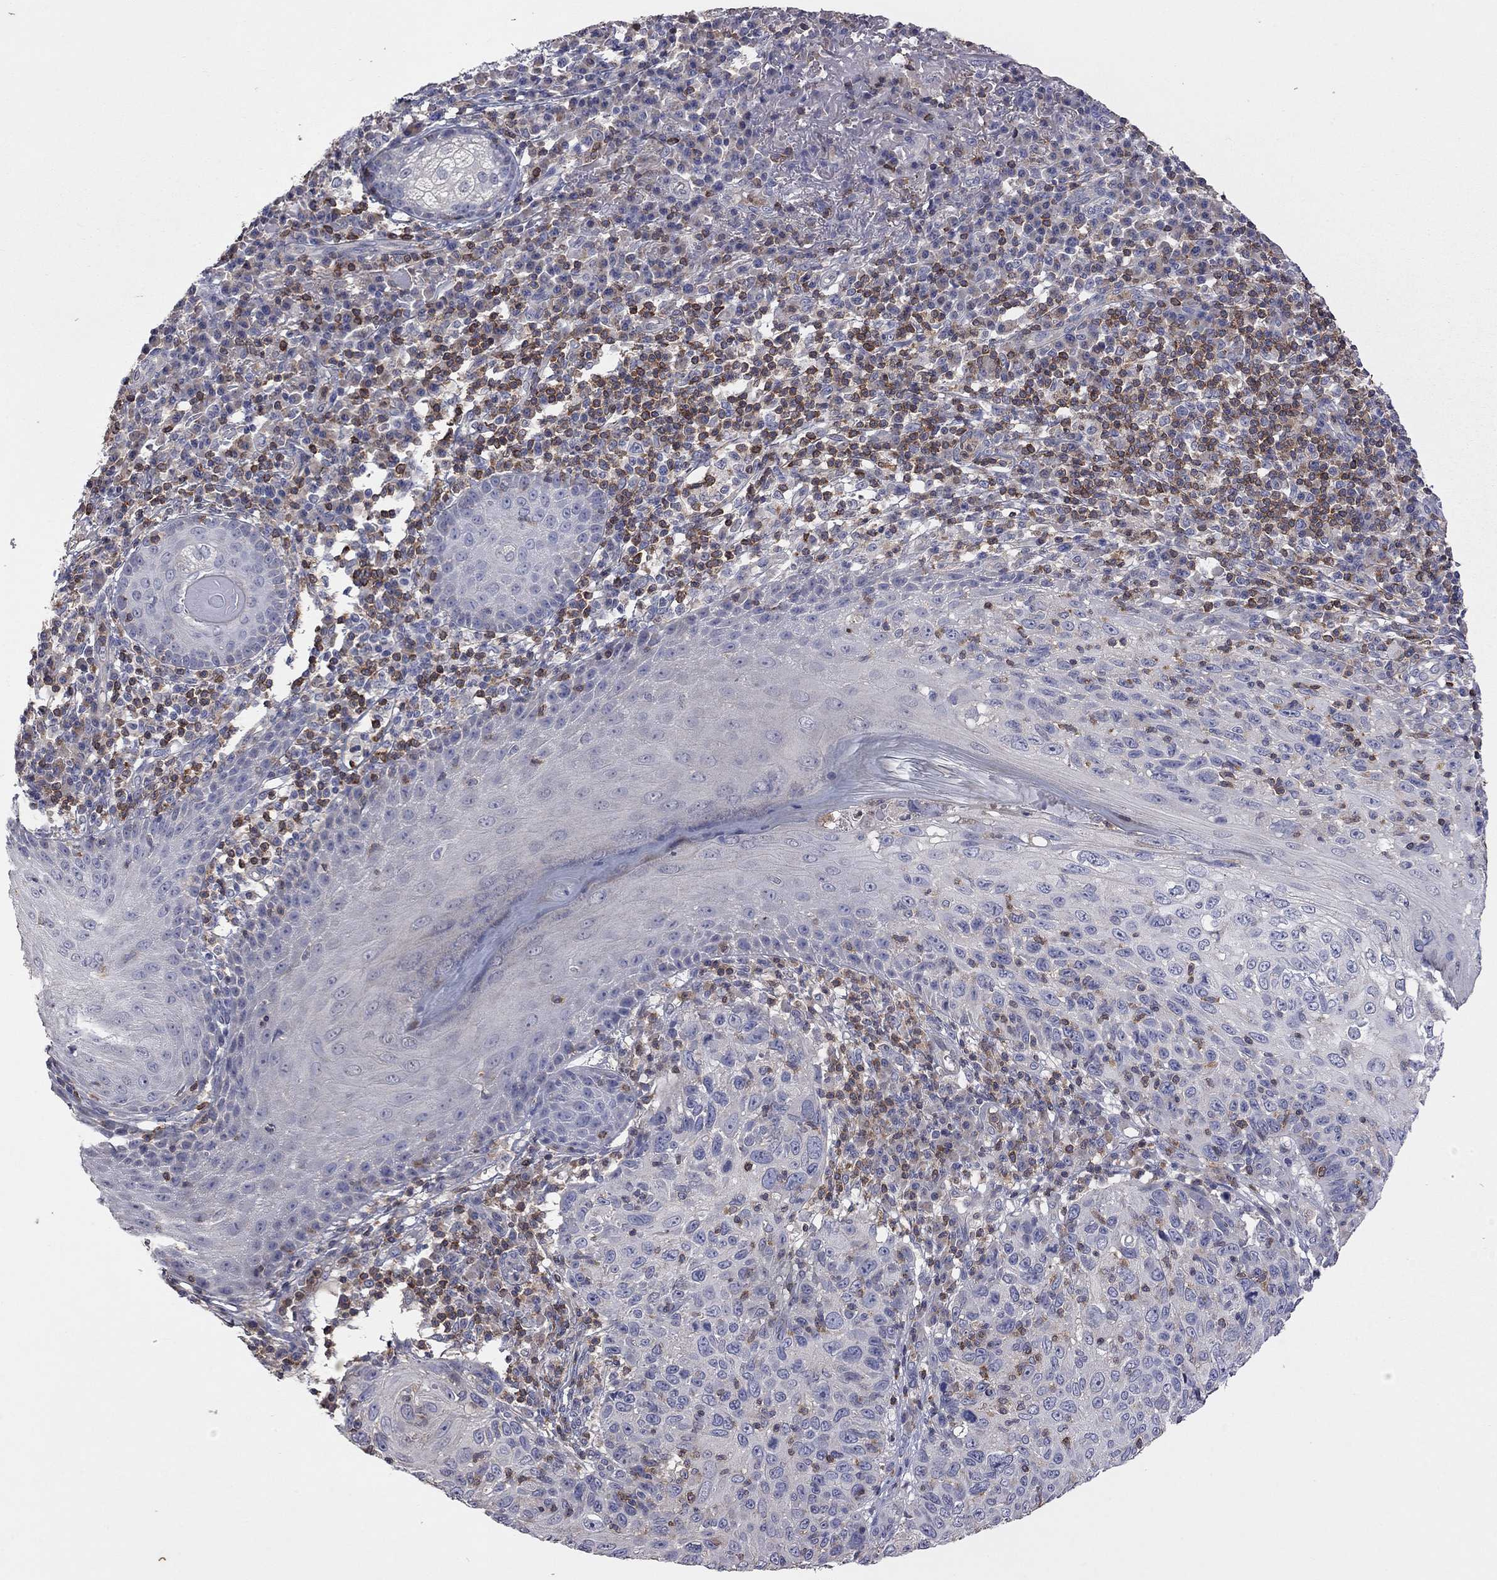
{"staining": {"intensity": "negative", "quantity": "none", "location": "none"}, "tissue": "skin cancer", "cell_type": "Tumor cells", "image_type": "cancer", "snomed": [{"axis": "morphology", "description": "Squamous cell carcinoma, NOS"}, {"axis": "topography", "description": "Skin"}], "caption": "Tumor cells are negative for brown protein staining in skin squamous cell carcinoma.", "gene": "IPCEF1", "patient": {"sex": "male", "age": 92}}